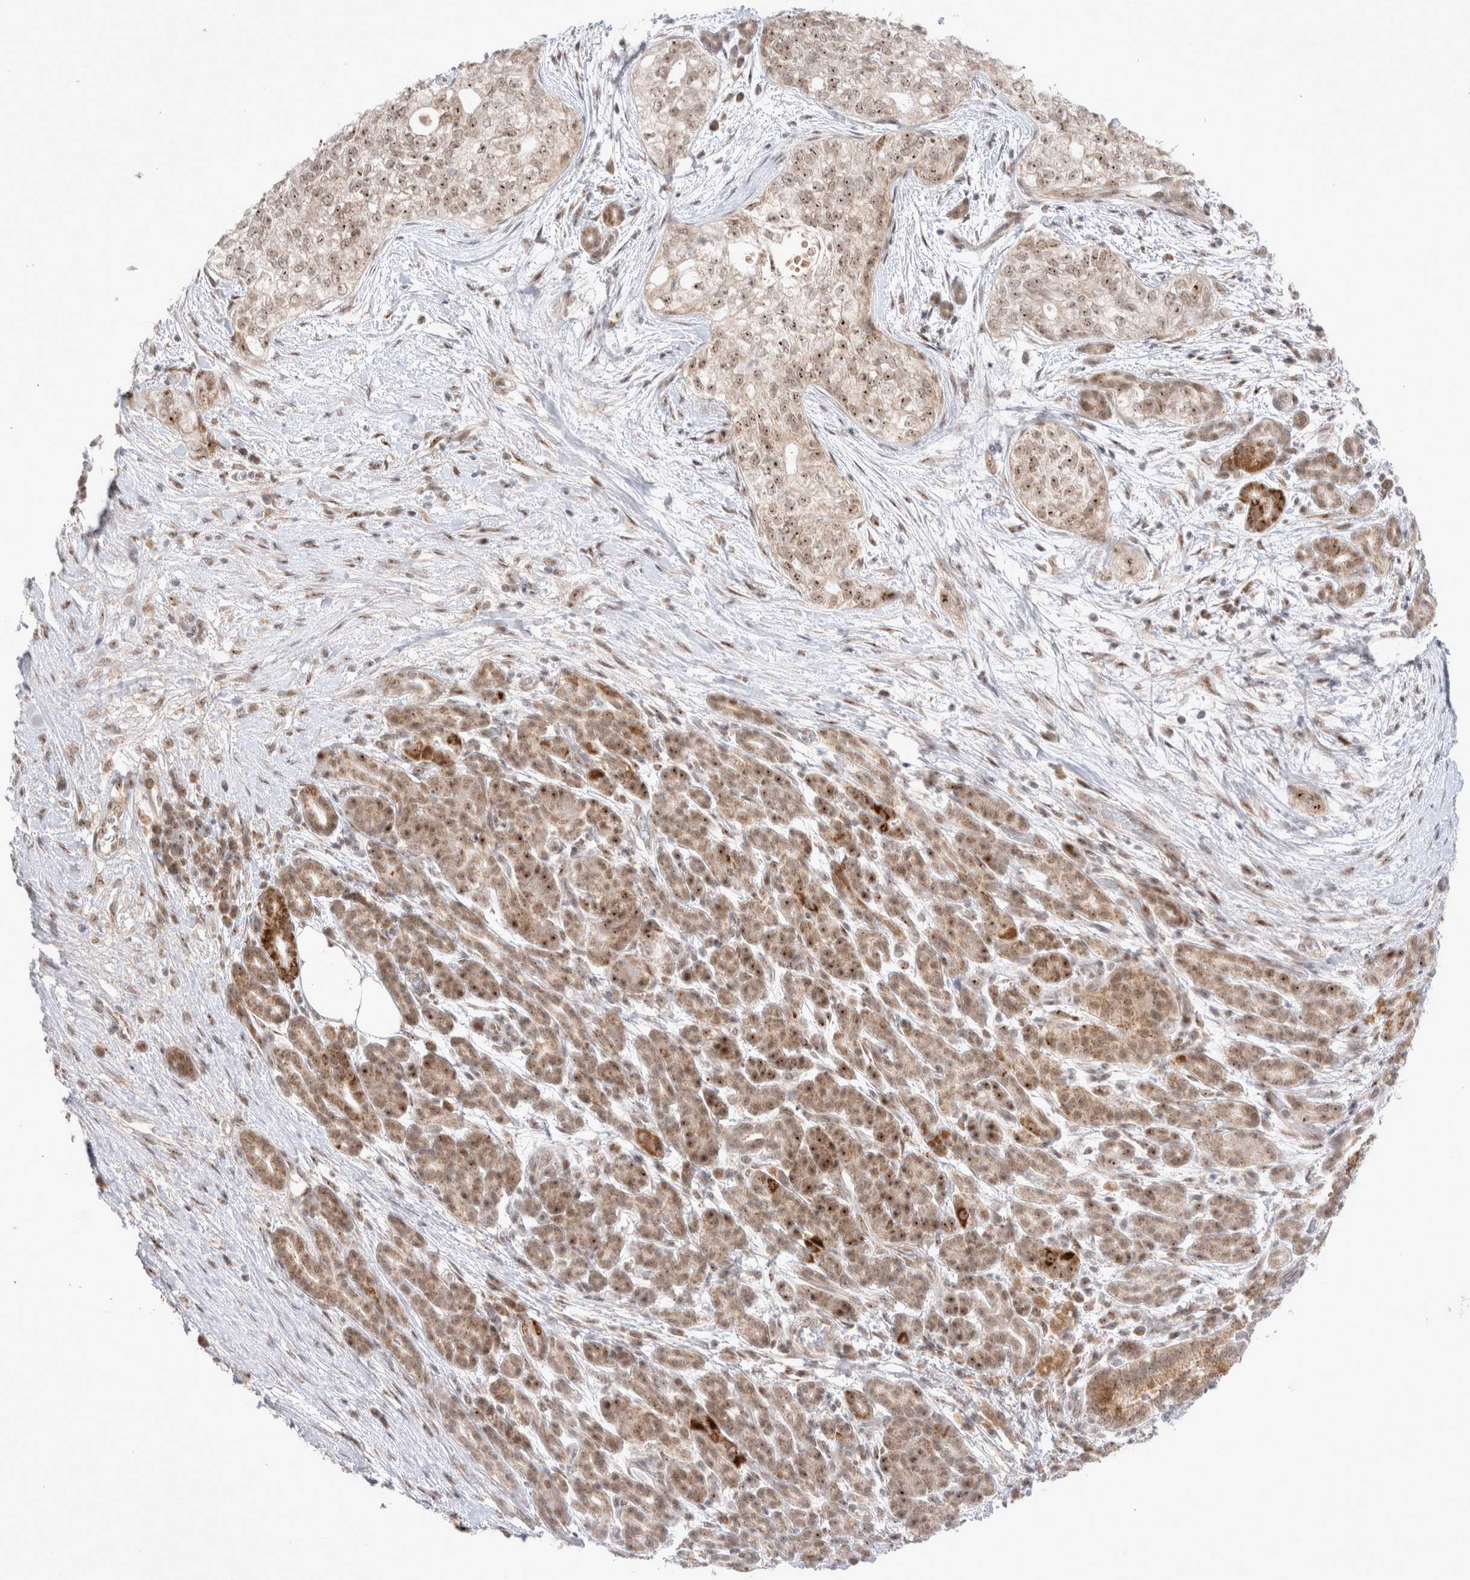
{"staining": {"intensity": "moderate", "quantity": ">75%", "location": "cytoplasmic/membranous,nuclear"}, "tissue": "pancreatic cancer", "cell_type": "Tumor cells", "image_type": "cancer", "snomed": [{"axis": "morphology", "description": "Adenocarcinoma, NOS"}, {"axis": "topography", "description": "Pancreas"}], "caption": "The immunohistochemical stain shows moderate cytoplasmic/membranous and nuclear staining in tumor cells of adenocarcinoma (pancreatic) tissue. The protein of interest is shown in brown color, while the nuclei are stained blue.", "gene": "MRPL37", "patient": {"sex": "male", "age": 72}}